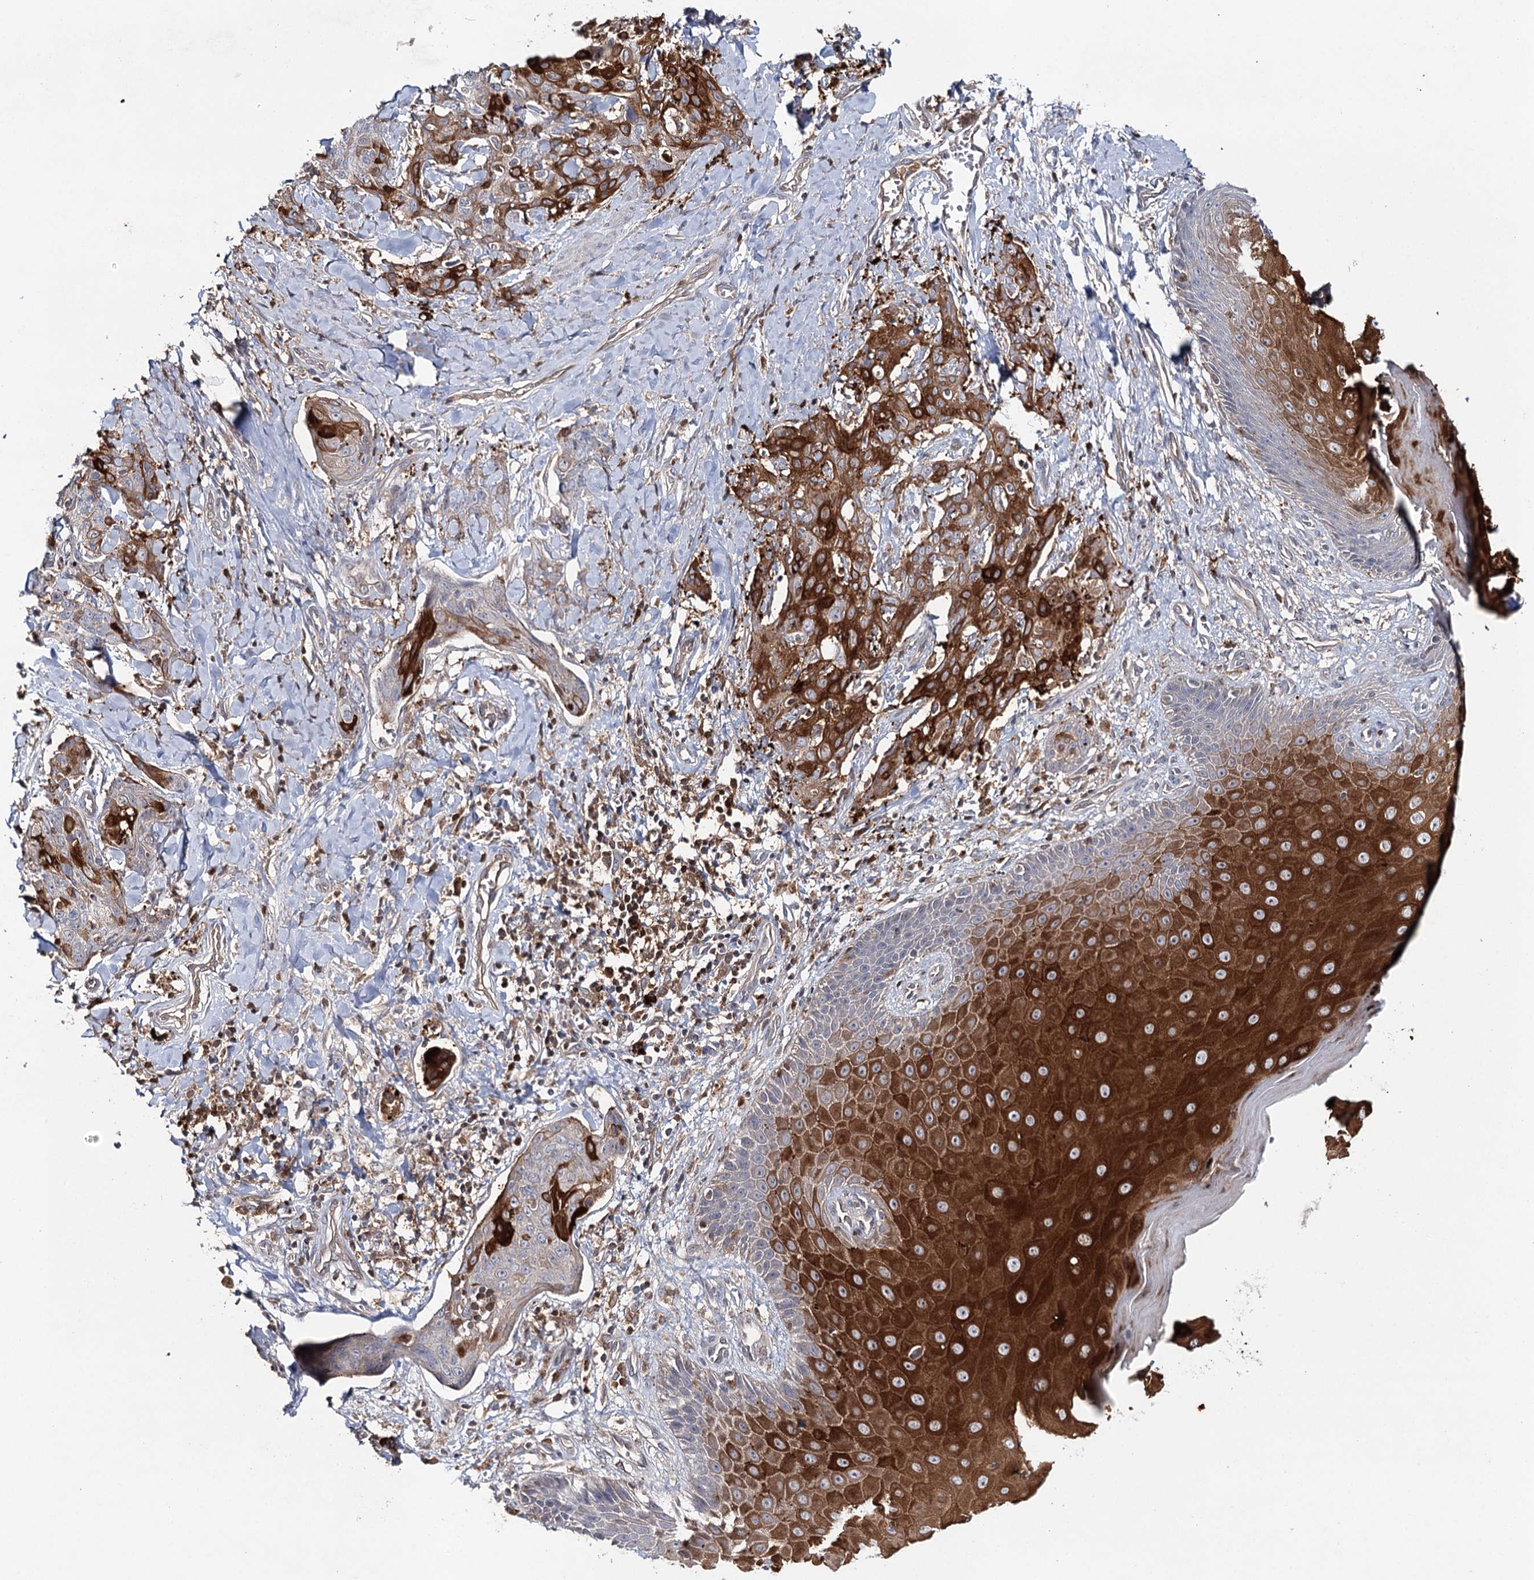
{"staining": {"intensity": "strong", "quantity": "25%-75%", "location": "cytoplasmic/membranous"}, "tissue": "skin cancer", "cell_type": "Tumor cells", "image_type": "cancer", "snomed": [{"axis": "morphology", "description": "Squamous cell carcinoma, NOS"}, {"axis": "topography", "description": "Skin"}, {"axis": "topography", "description": "Vulva"}], "caption": "The image reveals staining of skin squamous cell carcinoma, revealing strong cytoplasmic/membranous protein expression (brown color) within tumor cells.", "gene": "SLC41A2", "patient": {"sex": "female", "age": 85}}